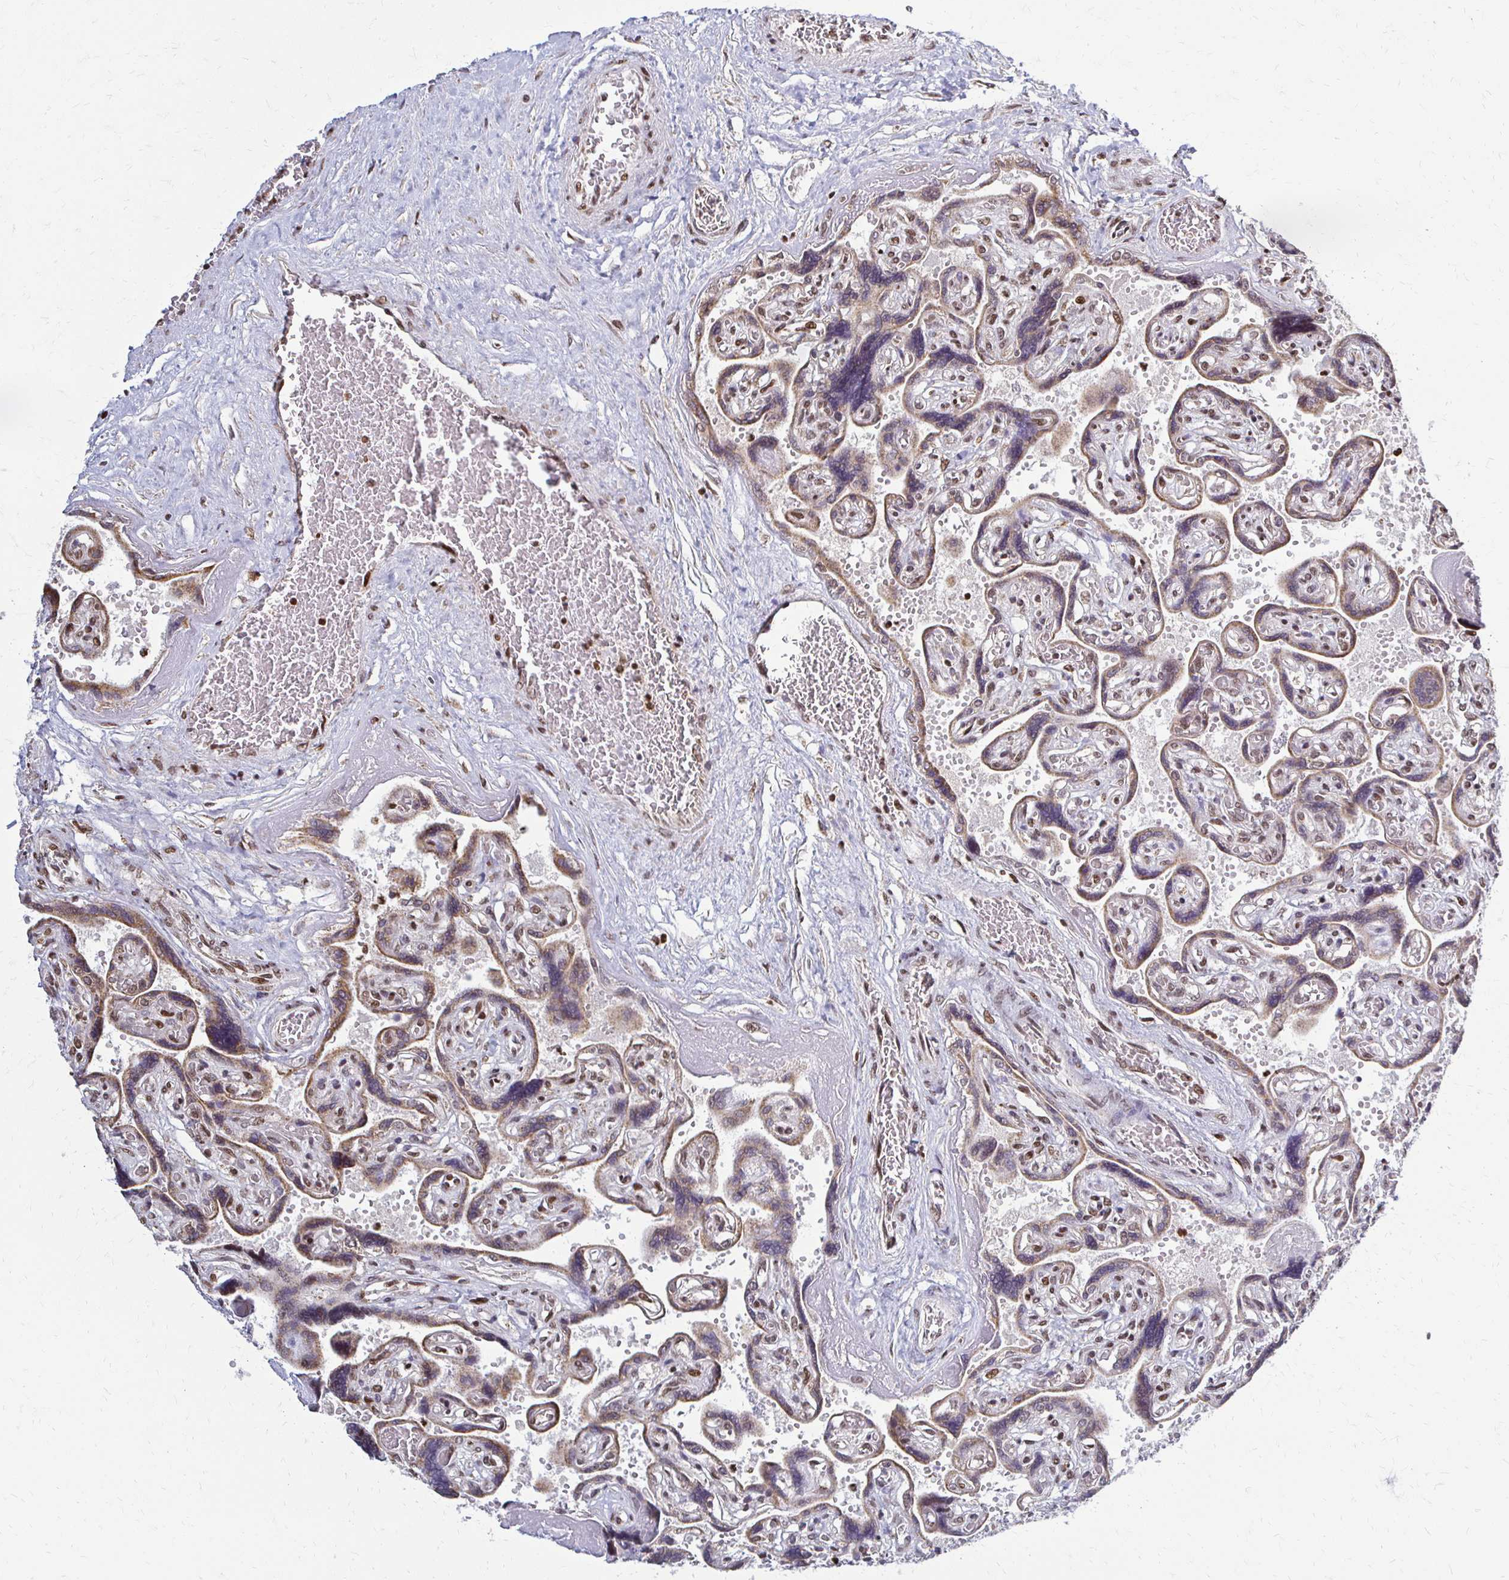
{"staining": {"intensity": "strong", "quantity": ">75%", "location": "nuclear"}, "tissue": "placenta", "cell_type": "Decidual cells", "image_type": "normal", "snomed": [{"axis": "morphology", "description": "Normal tissue, NOS"}, {"axis": "topography", "description": "Placenta"}], "caption": "A photomicrograph of human placenta stained for a protein reveals strong nuclear brown staining in decidual cells.", "gene": "HOXA9", "patient": {"sex": "female", "age": 32}}